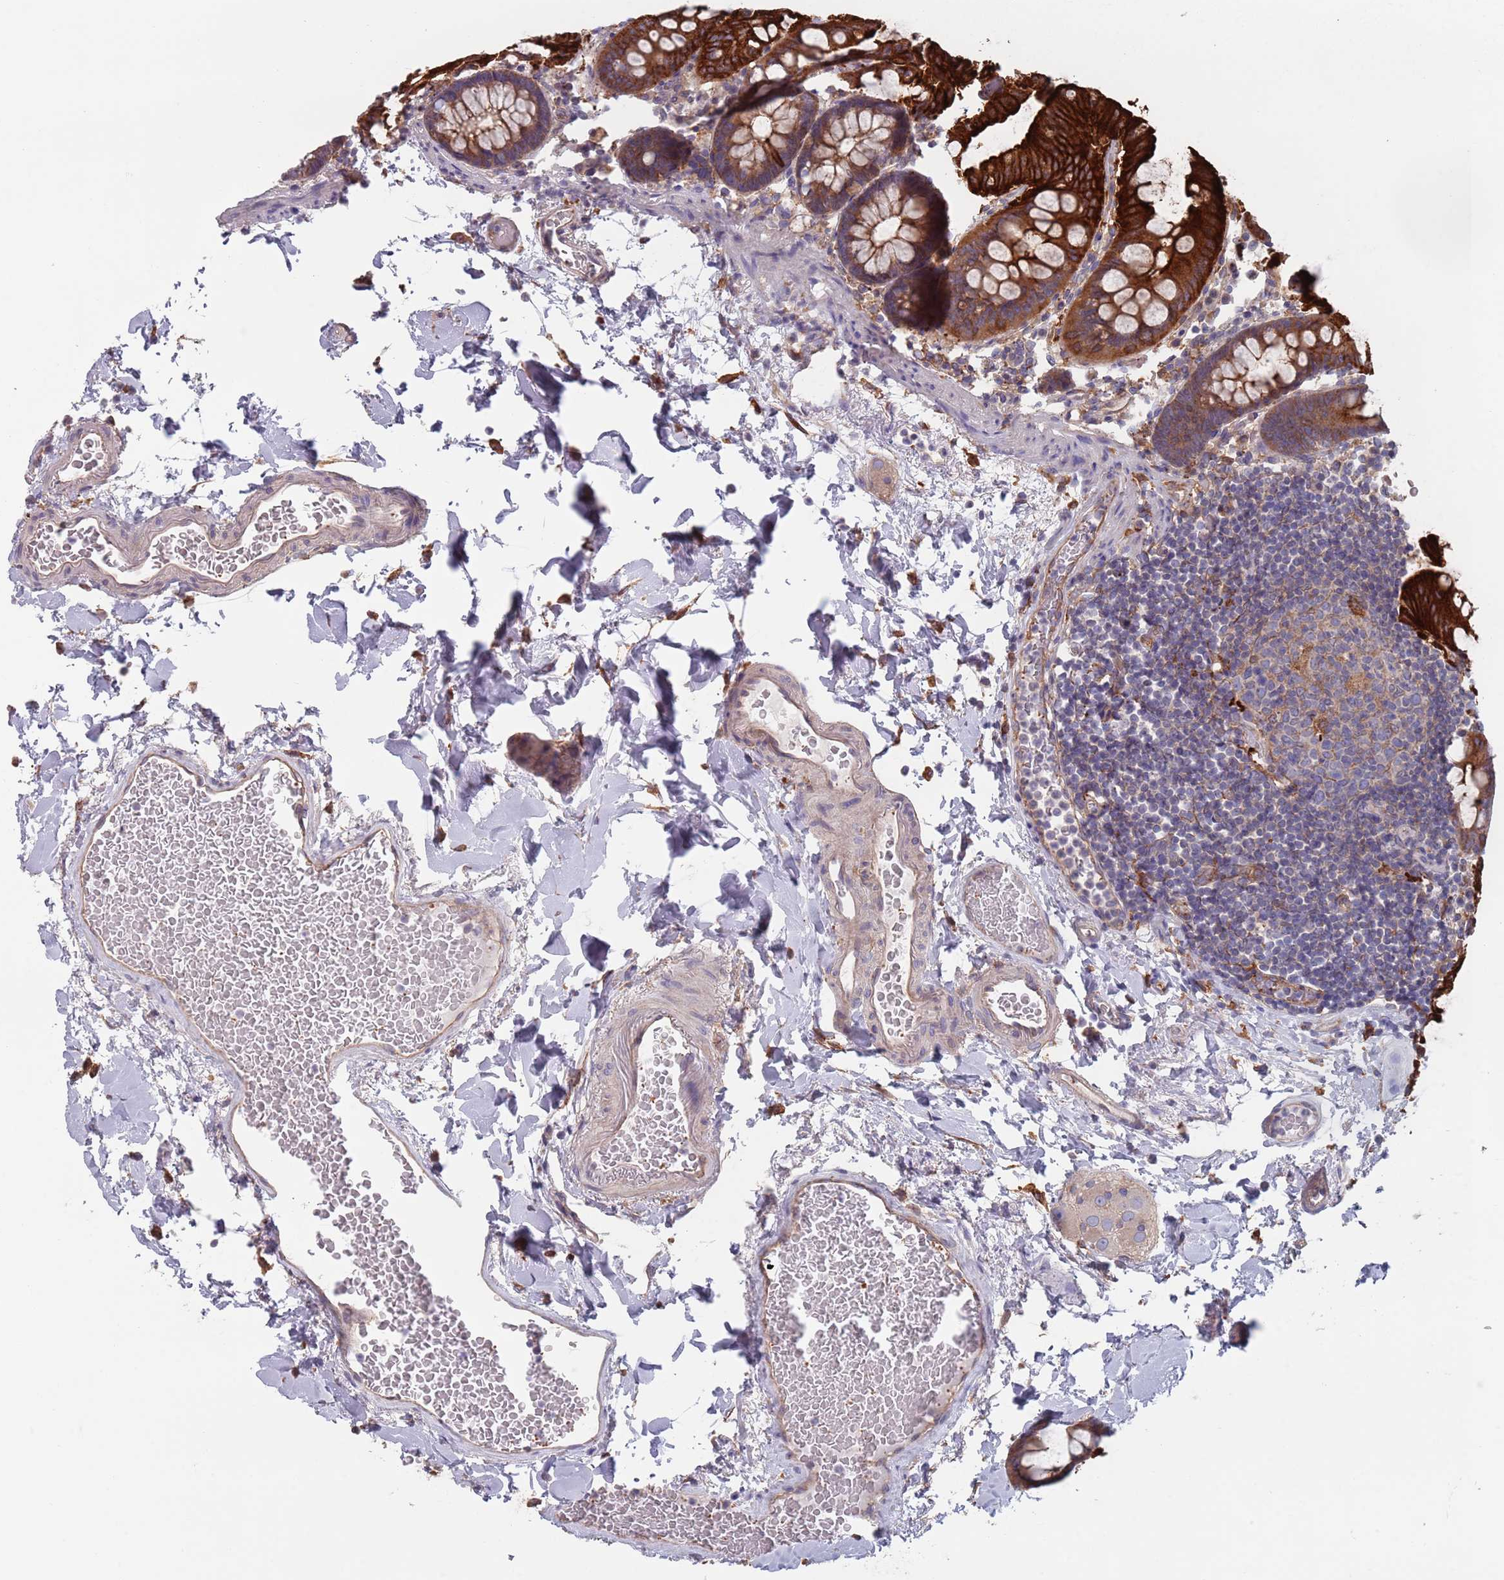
{"staining": {"intensity": "weak", "quantity": ">75%", "location": "cytoplasmic/membranous"}, "tissue": "colon", "cell_type": "Endothelial cells", "image_type": "normal", "snomed": [{"axis": "morphology", "description": "Normal tissue, NOS"}, {"axis": "topography", "description": "Colon"}], "caption": "IHC staining of benign colon, which demonstrates low levels of weak cytoplasmic/membranous expression in about >75% of endothelial cells indicating weak cytoplasmic/membranous protein staining. The staining was performed using DAB (brown) for protein detection and nuclei were counterstained in hematoxylin (blue).", "gene": "APPL2", "patient": {"sex": "male", "age": 75}}